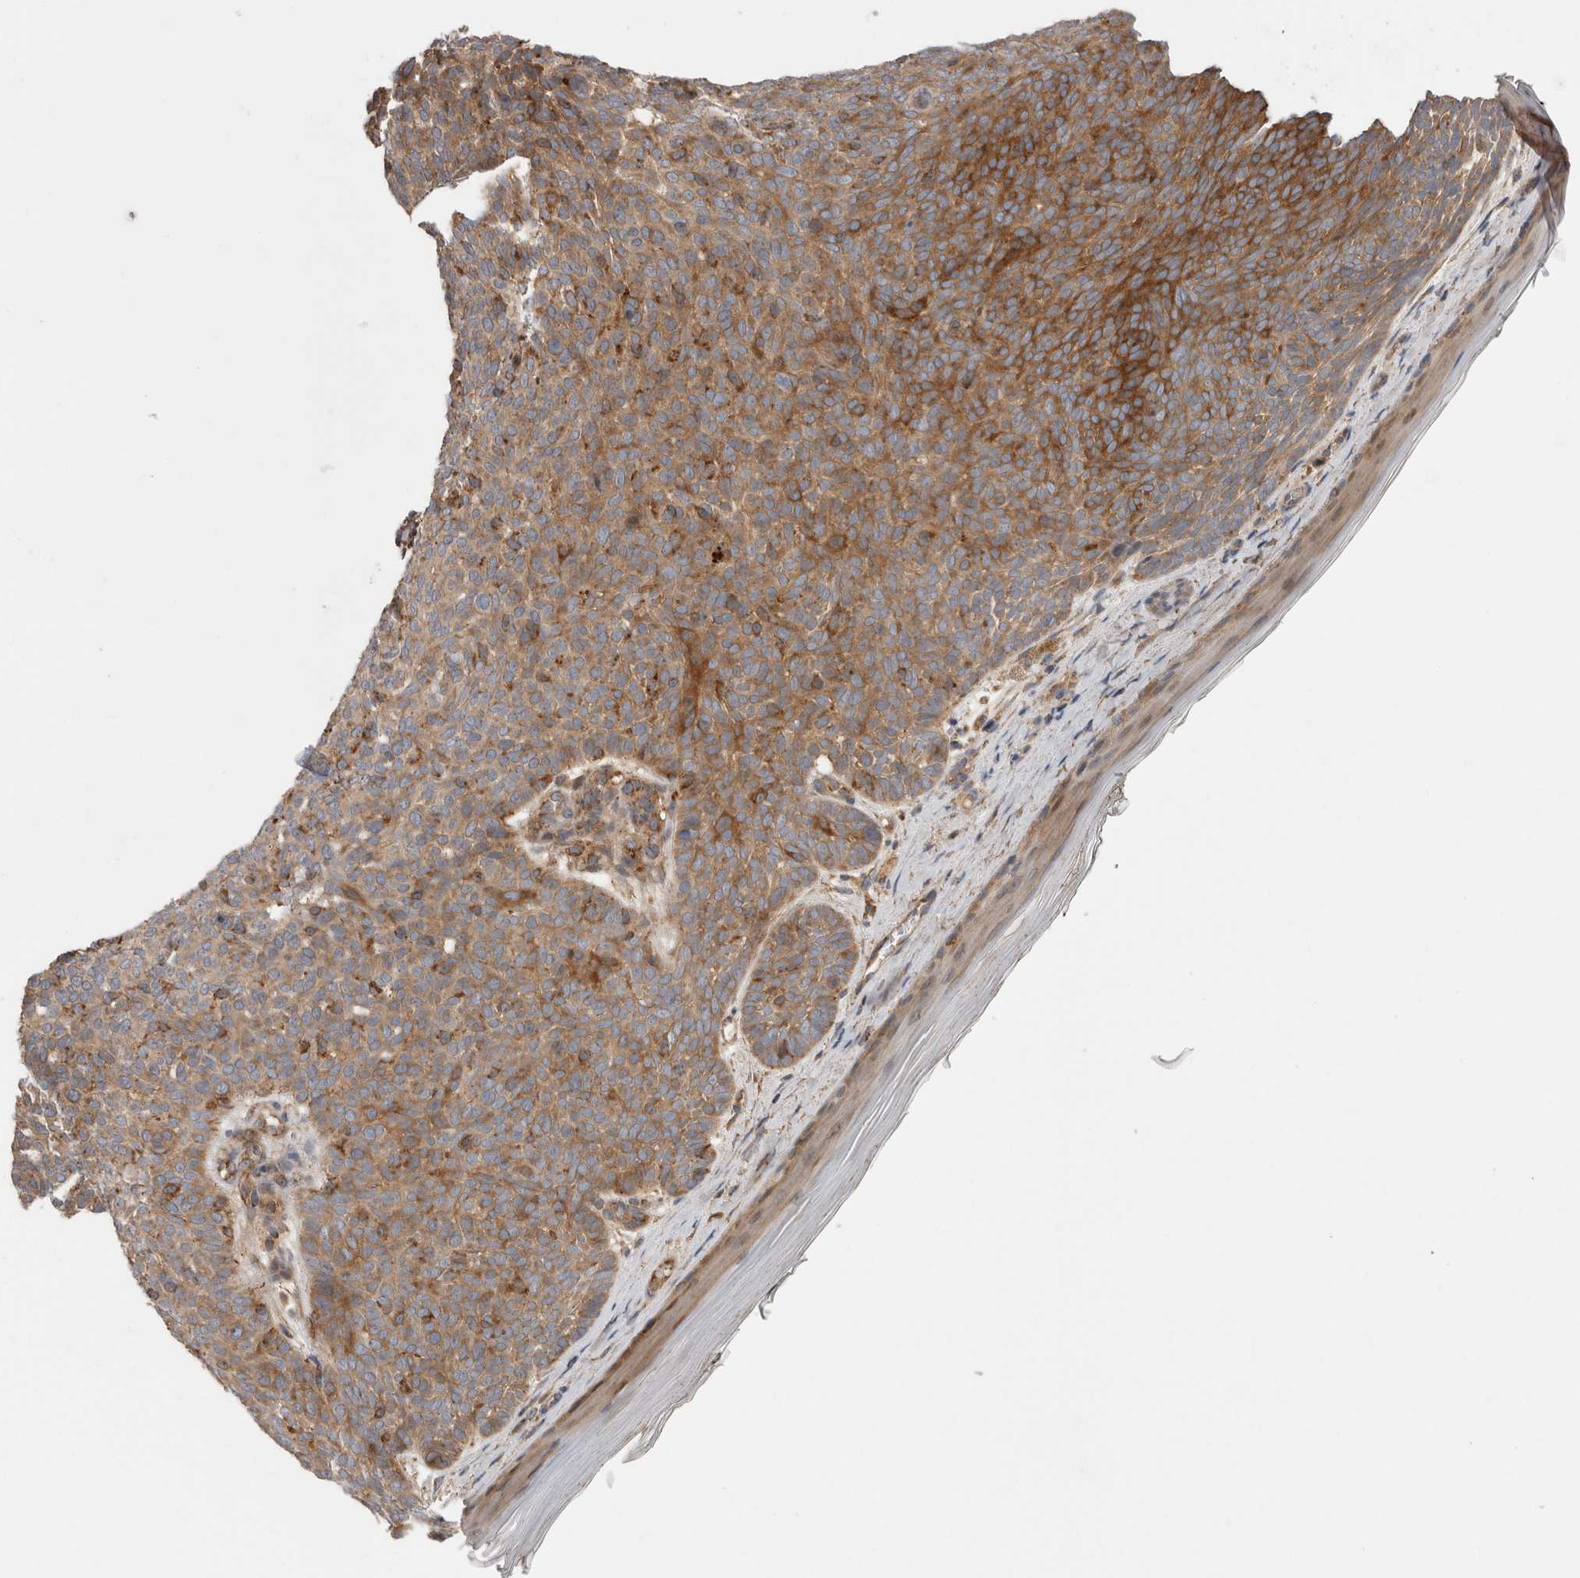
{"staining": {"intensity": "moderate", "quantity": ">75%", "location": "cytoplasmic/membranous"}, "tissue": "skin cancer", "cell_type": "Tumor cells", "image_type": "cancer", "snomed": [{"axis": "morphology", "description": "Basal cell carcinoma"}, {"axis": "topography", "description": "Skin"}], "caption": "DAB immunohistochemical staining of human skin basal cell carcinoma displays moderate cytoplasmic/membranous protein staining in about >75% of tumor cells.", "gene": "DARS2", "patient": {"sex": "male", "age": 61}}